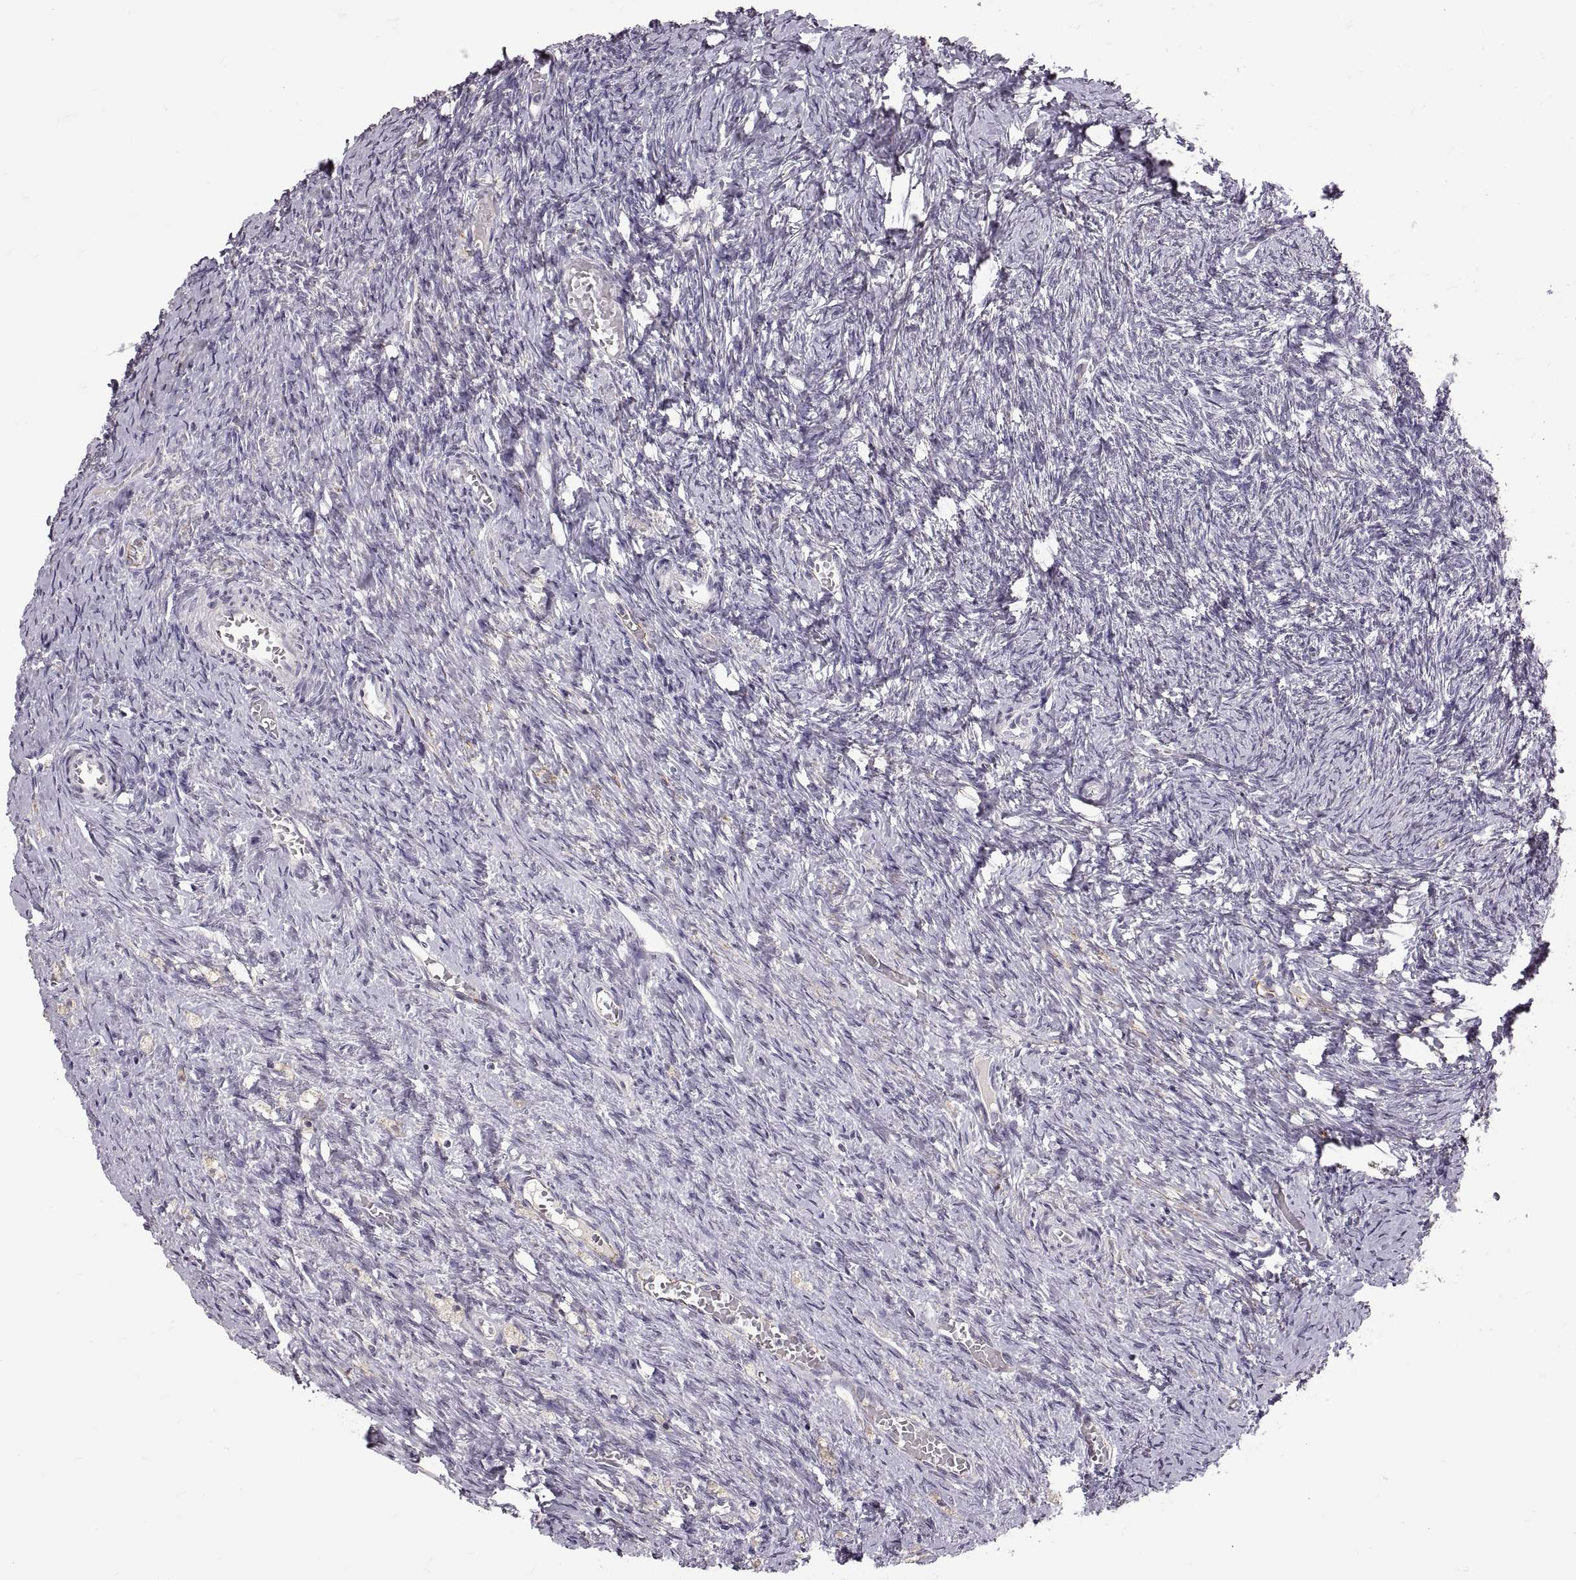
{"staining": {"intensity": "negative", "quantity": "none", "location": "none"}, "tissue": "ovary", "cell_type": "Ovarian stroma cells", "image_type": "normal", "snomed": [{"axis": "morphology", "description": "Normal tissue, NOS"}, {"axis": "topography", "description": "Ovary"}], "caption": "Immunohistochemistry (IHC) photomicrograph of unremarkable human ovary stained for a protein (brown), which reveals no expression in ovarian stroma cells. Nuclei are stained in blue.", "gene": "CDH2", "patient": {"sex": "female", "age": 39}}